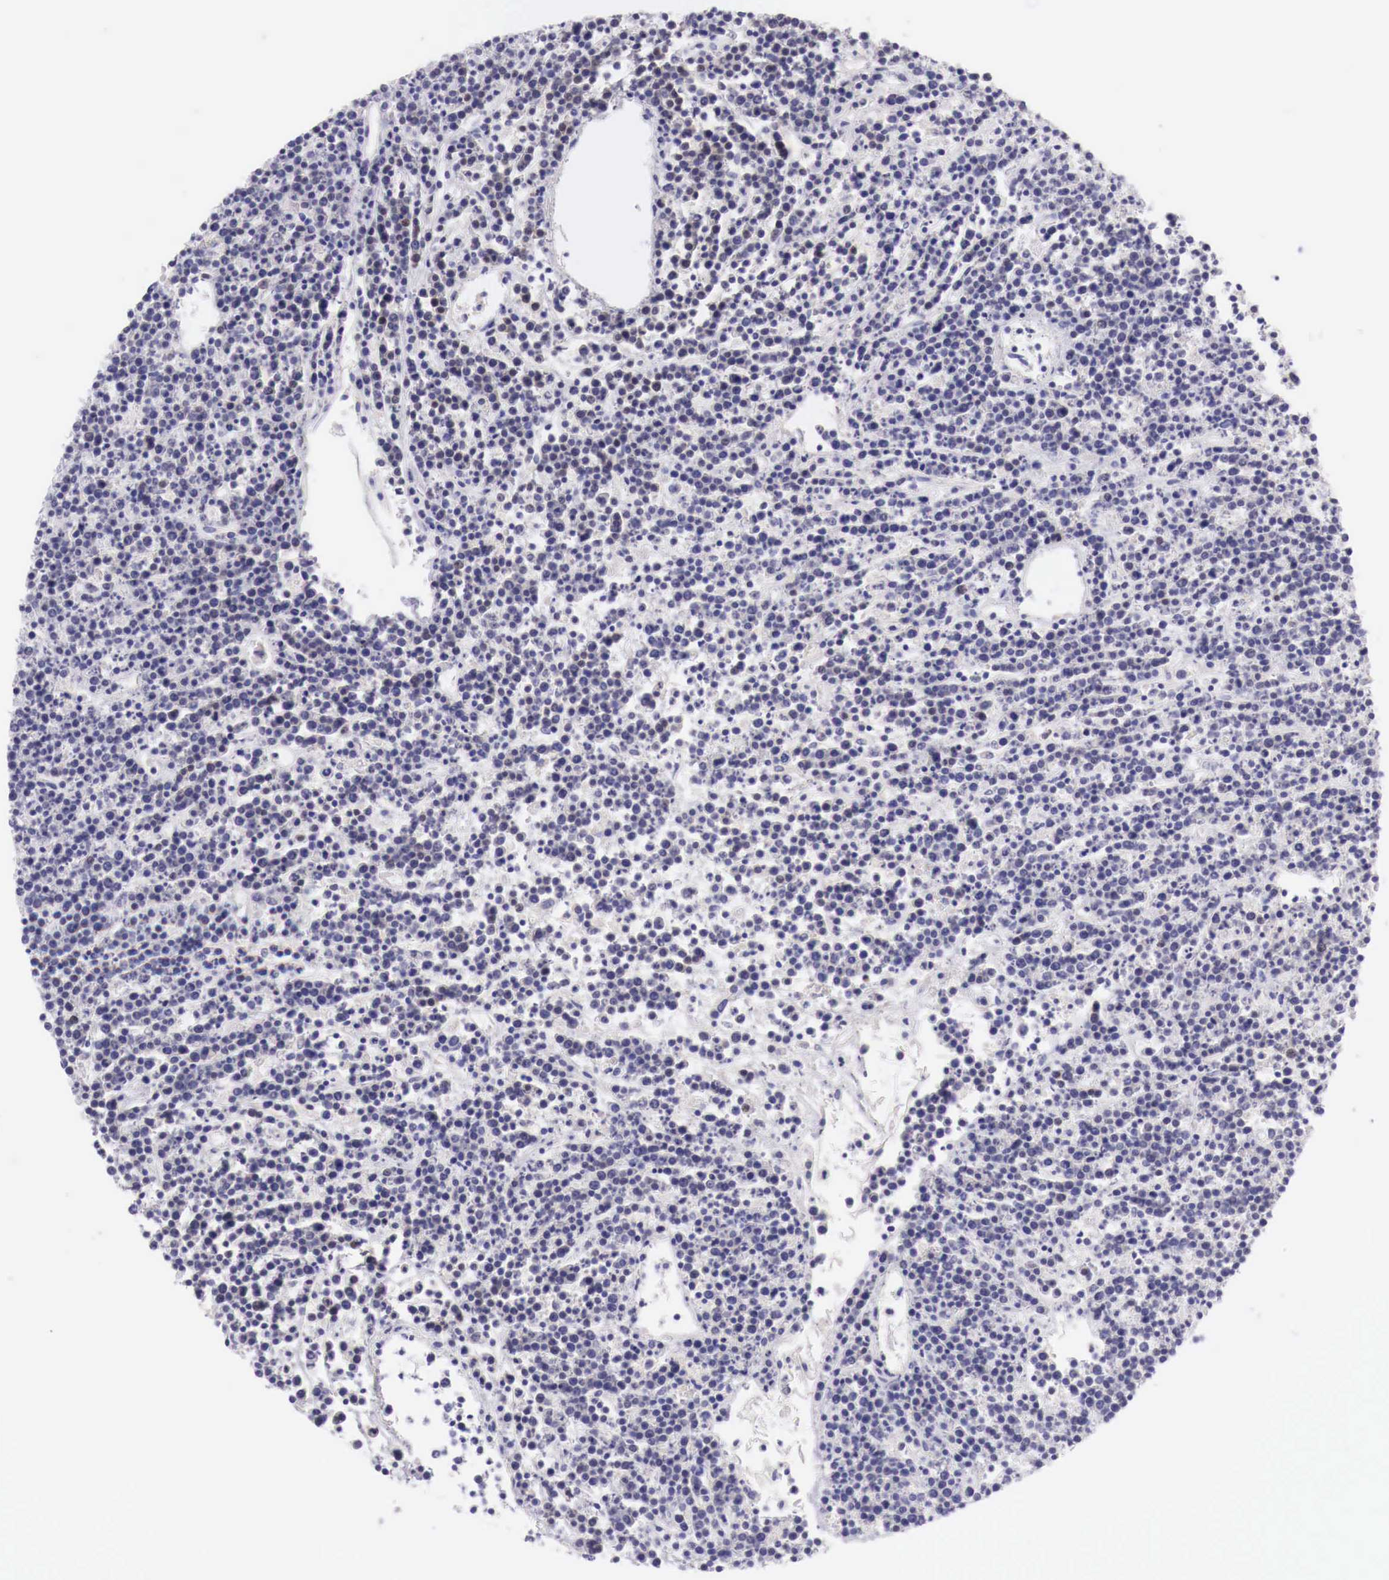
{"staining": {"intensity": "negative", "quantity": "none", "location": "none"}, "tissue": "lymphoma", "cell_type": "Tumor cells", "image_type": "cancer", "snomed": [{"axis": "morphology", "description": "Malignant lymphoma, non-Hodgkin's type, High grade"}, {"axis": "topography", "description": "Ovary"}], "caption": "Immunohistochemistry (IHC) histopathology image of lymphoma stained for a protein (brown), which displays no expression in tumor cells.", "gene": "BCL6", "patient": {"sex": "female", "age": 56}}